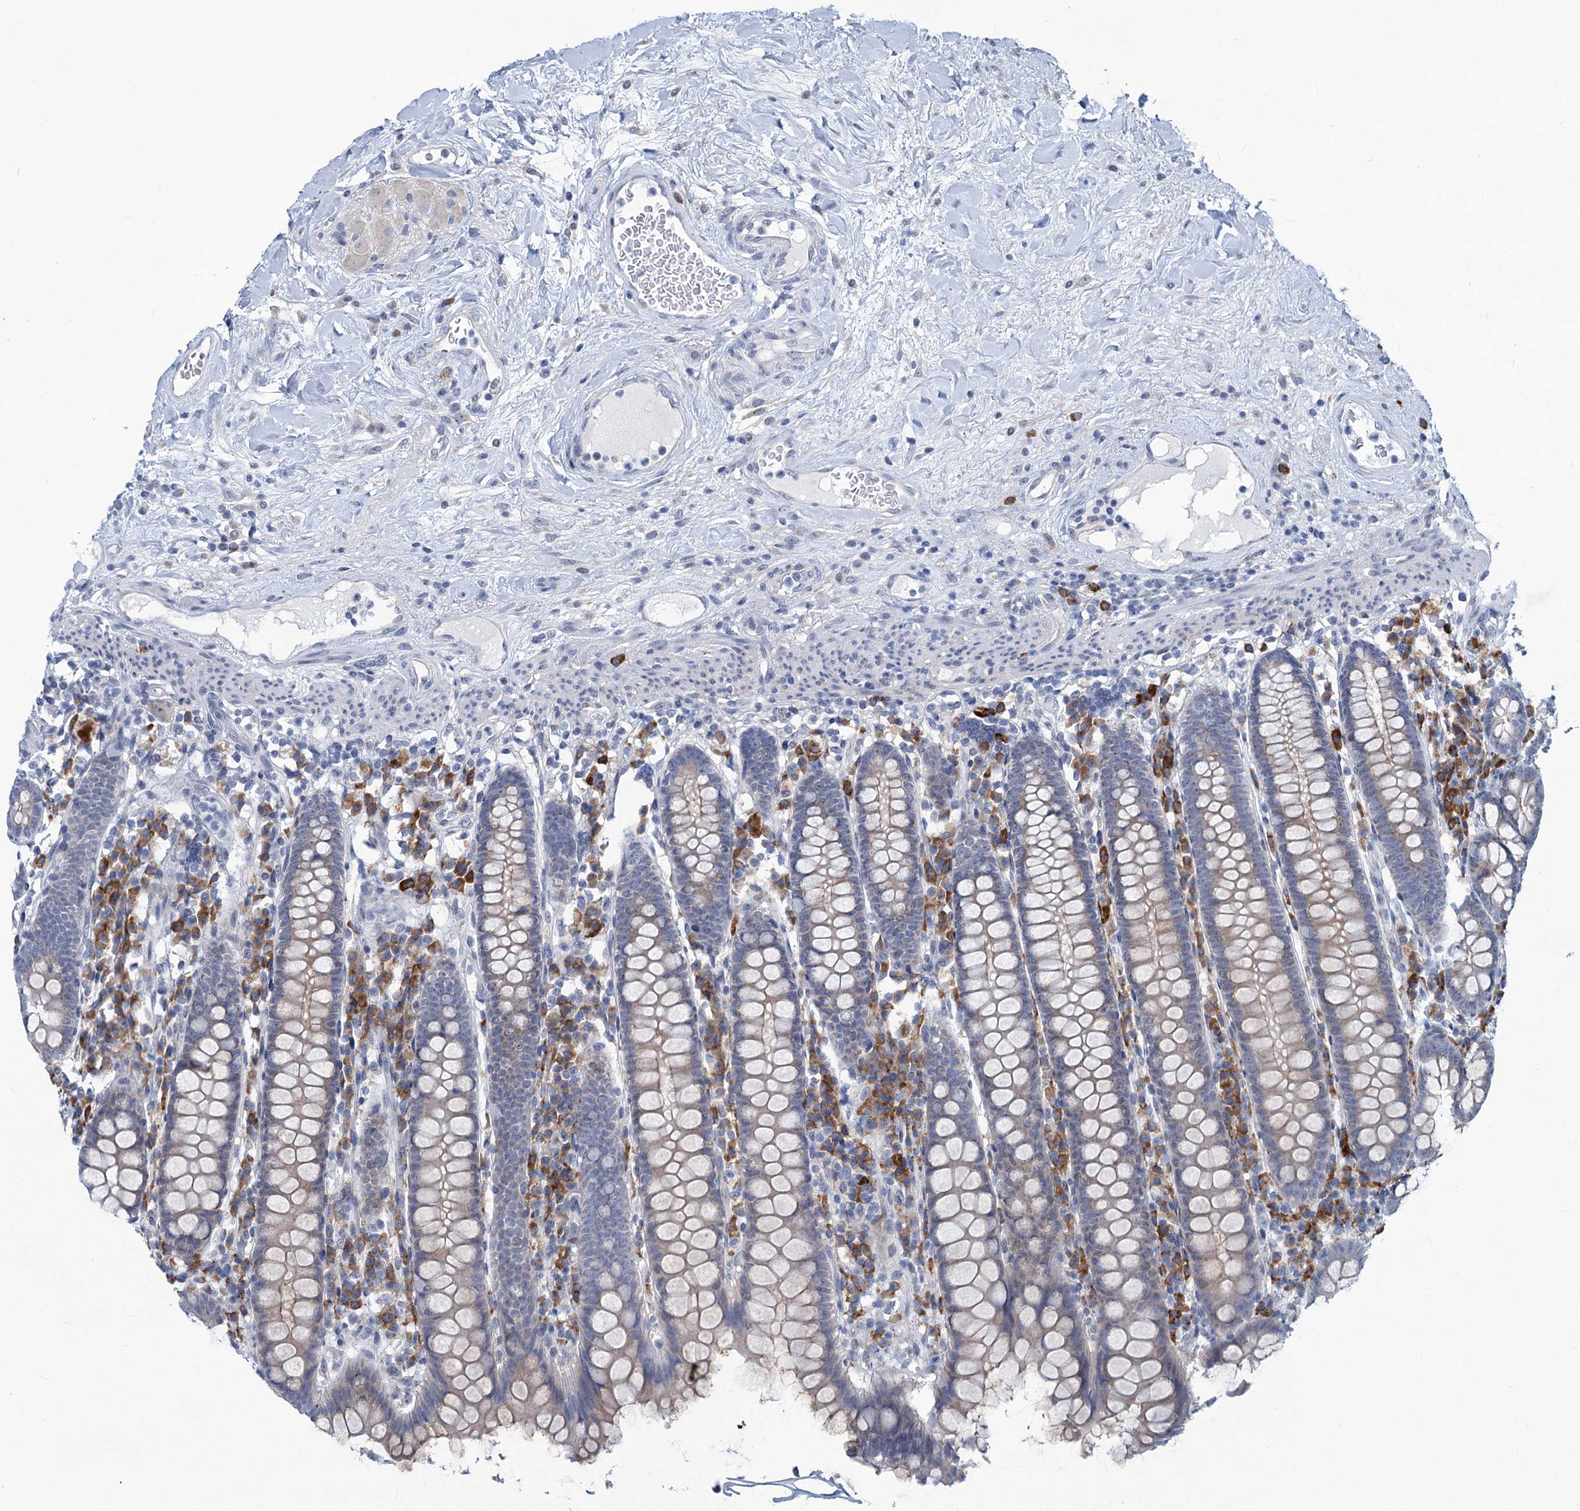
{"staining": {"intensity": "negative", "quantity": "none", "location": "none"}, "tissue": "colon", "cell_type": "Endothelial cells", "image_type": "normal", "snomed": [{"axis": "morphology", "description": "Normal tissue, NOS"}, {"axis": "topography", "description": "Colon"}], "caption": "DAB (3,3'-diaminobenzidine) immunohistochemical staining of unremarkable colon reveals no significant expression in endothelial cells.", "gene": "NEU3", "patient": {"sex": "female", "age": 79}}